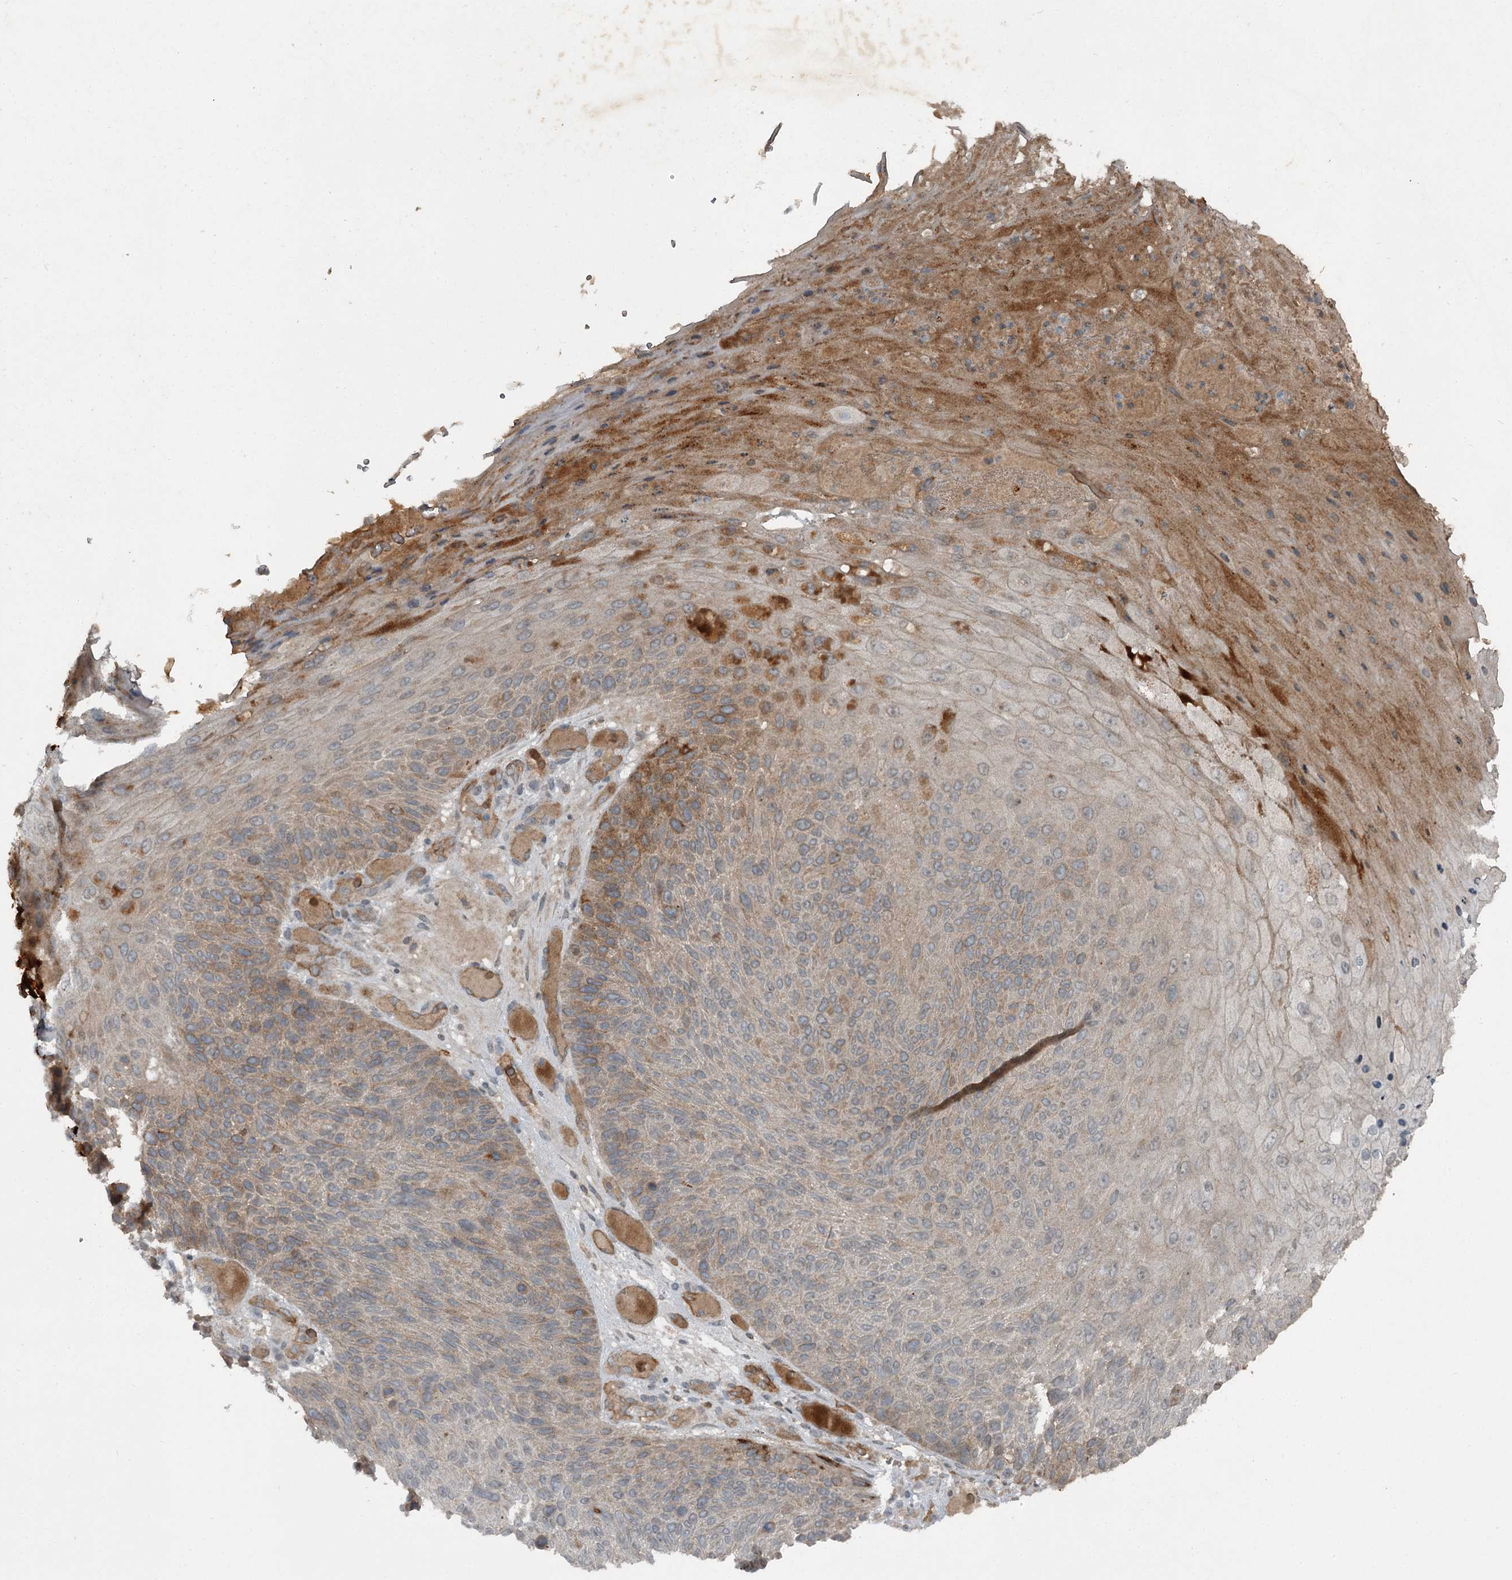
{"staining": {"intensity": "moderate", "quantity": "<25%", "location": "cytoplasmic/membranous"}, "tissue": "skin cancer", "cell_type": "Tumor cells", "image_type": "cancer", "snomed": [{"axis": "morphology", "description": "Squamous cell carcinoma, NOS"}, {"axis": "topography", "description": "Skin"}], "caption": "Skin squamous cell carcinoma stained with immunohistochemistry (IHC) displays moderate cytoplasmic/membranous staining in approximately <25% of tumor cells.", "gene": "SLC39A8", "patient": {"sex": "female", "age": 88}}